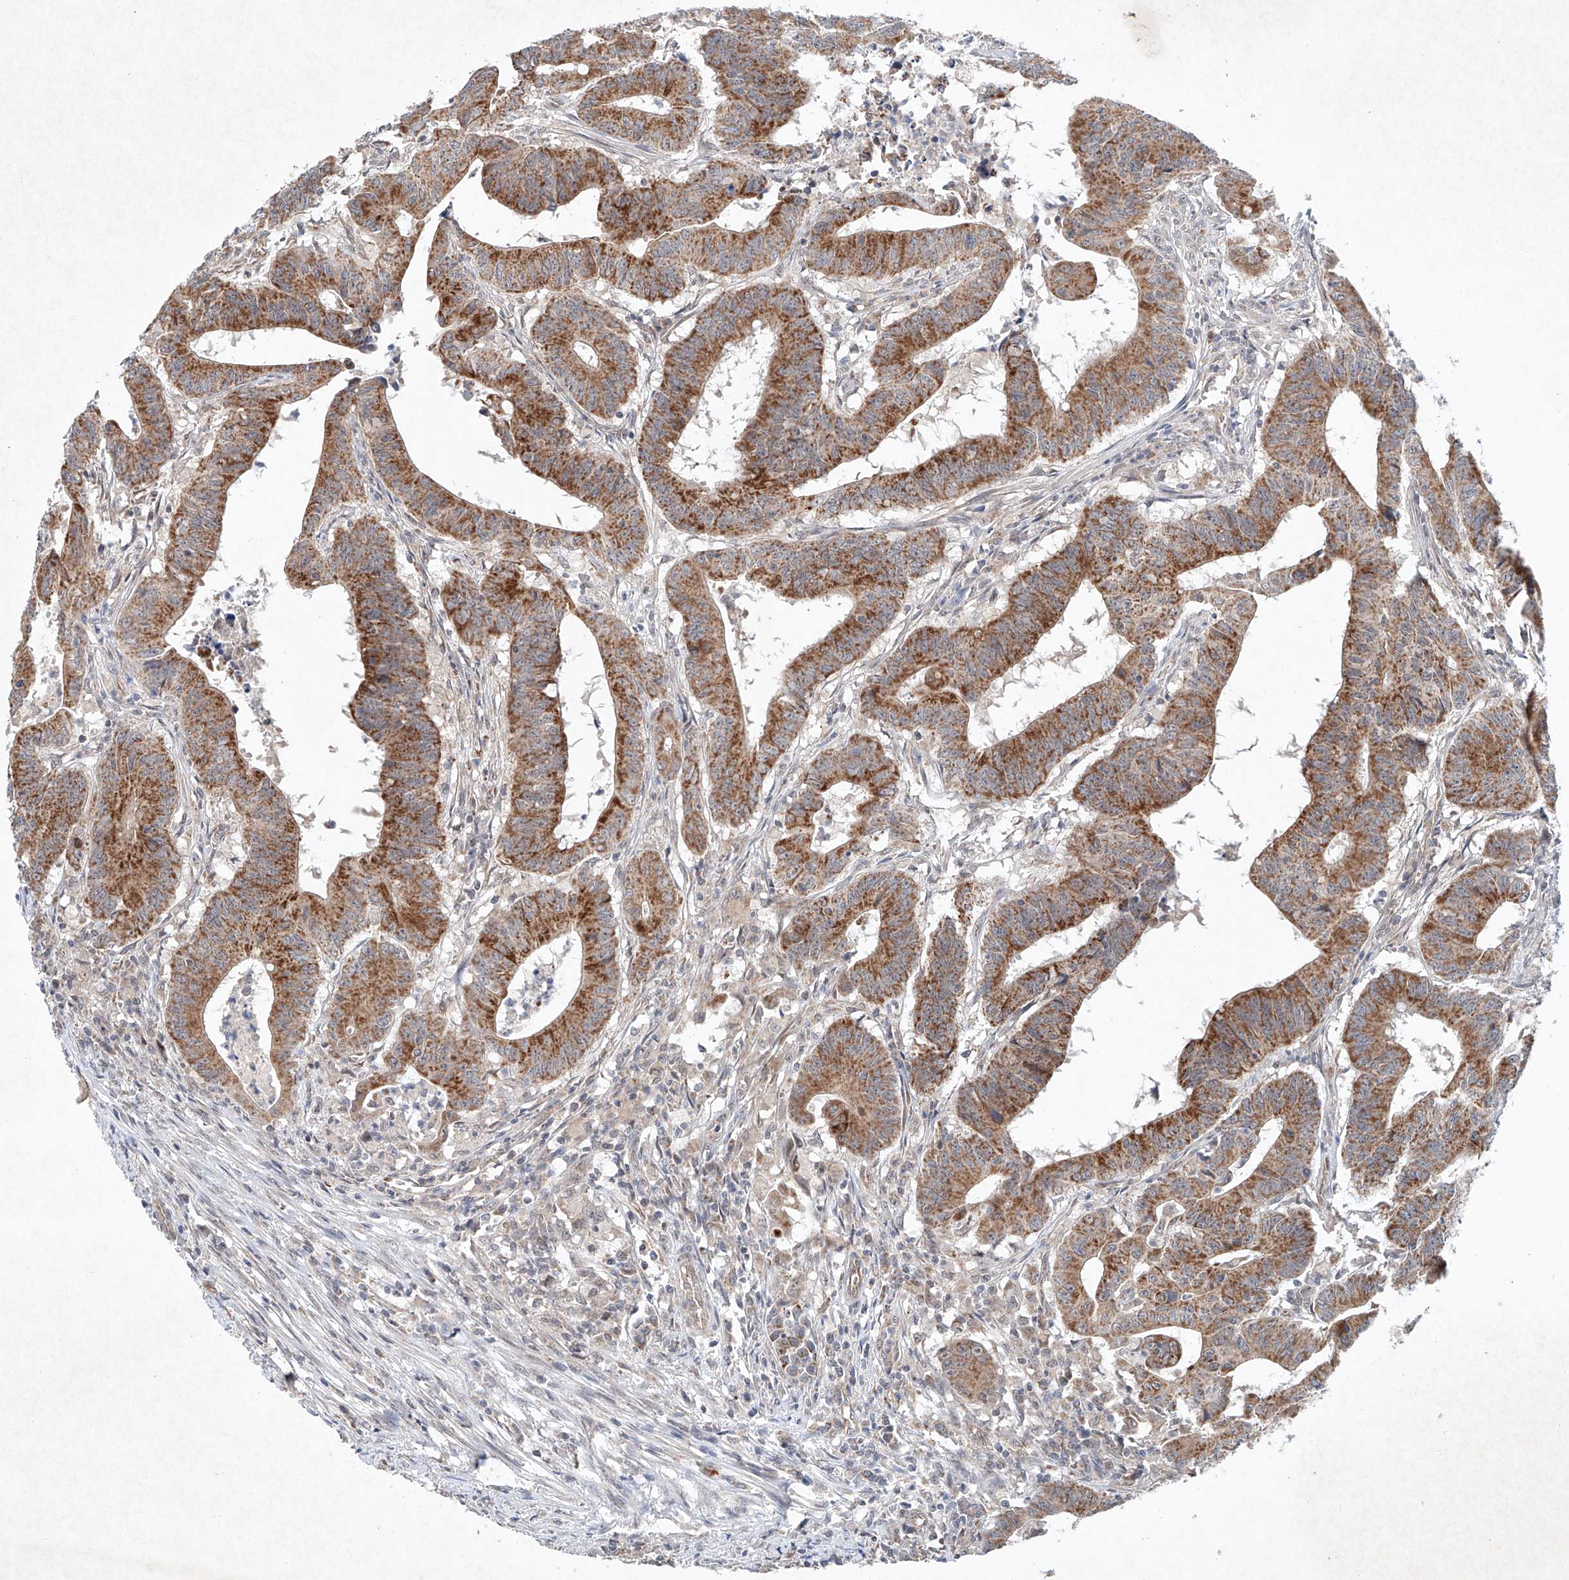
{"staining": {"intensity": "moderate", "quantity": ">75%", "location": "cytoplasmic/membranous"}, "tissue": "colorectal cancer", "cell_type": "Tumor cells", "image_type": "cancer", "snomed": [{"axis": "morphology", "description": "Adenocarcinoma, NOS"}, {"axis": "topography", "description": "Colon"}], "caption": "DAB (3,3'-diaminobenzidine) immunohistochemical staining of colorectal adenocarcinoma shows moderate cytoplasmic/membranous protein expression in about >75% of tumor cells.", "gene": "FASTK", "patient": {"sex": "male", "age": 45}}